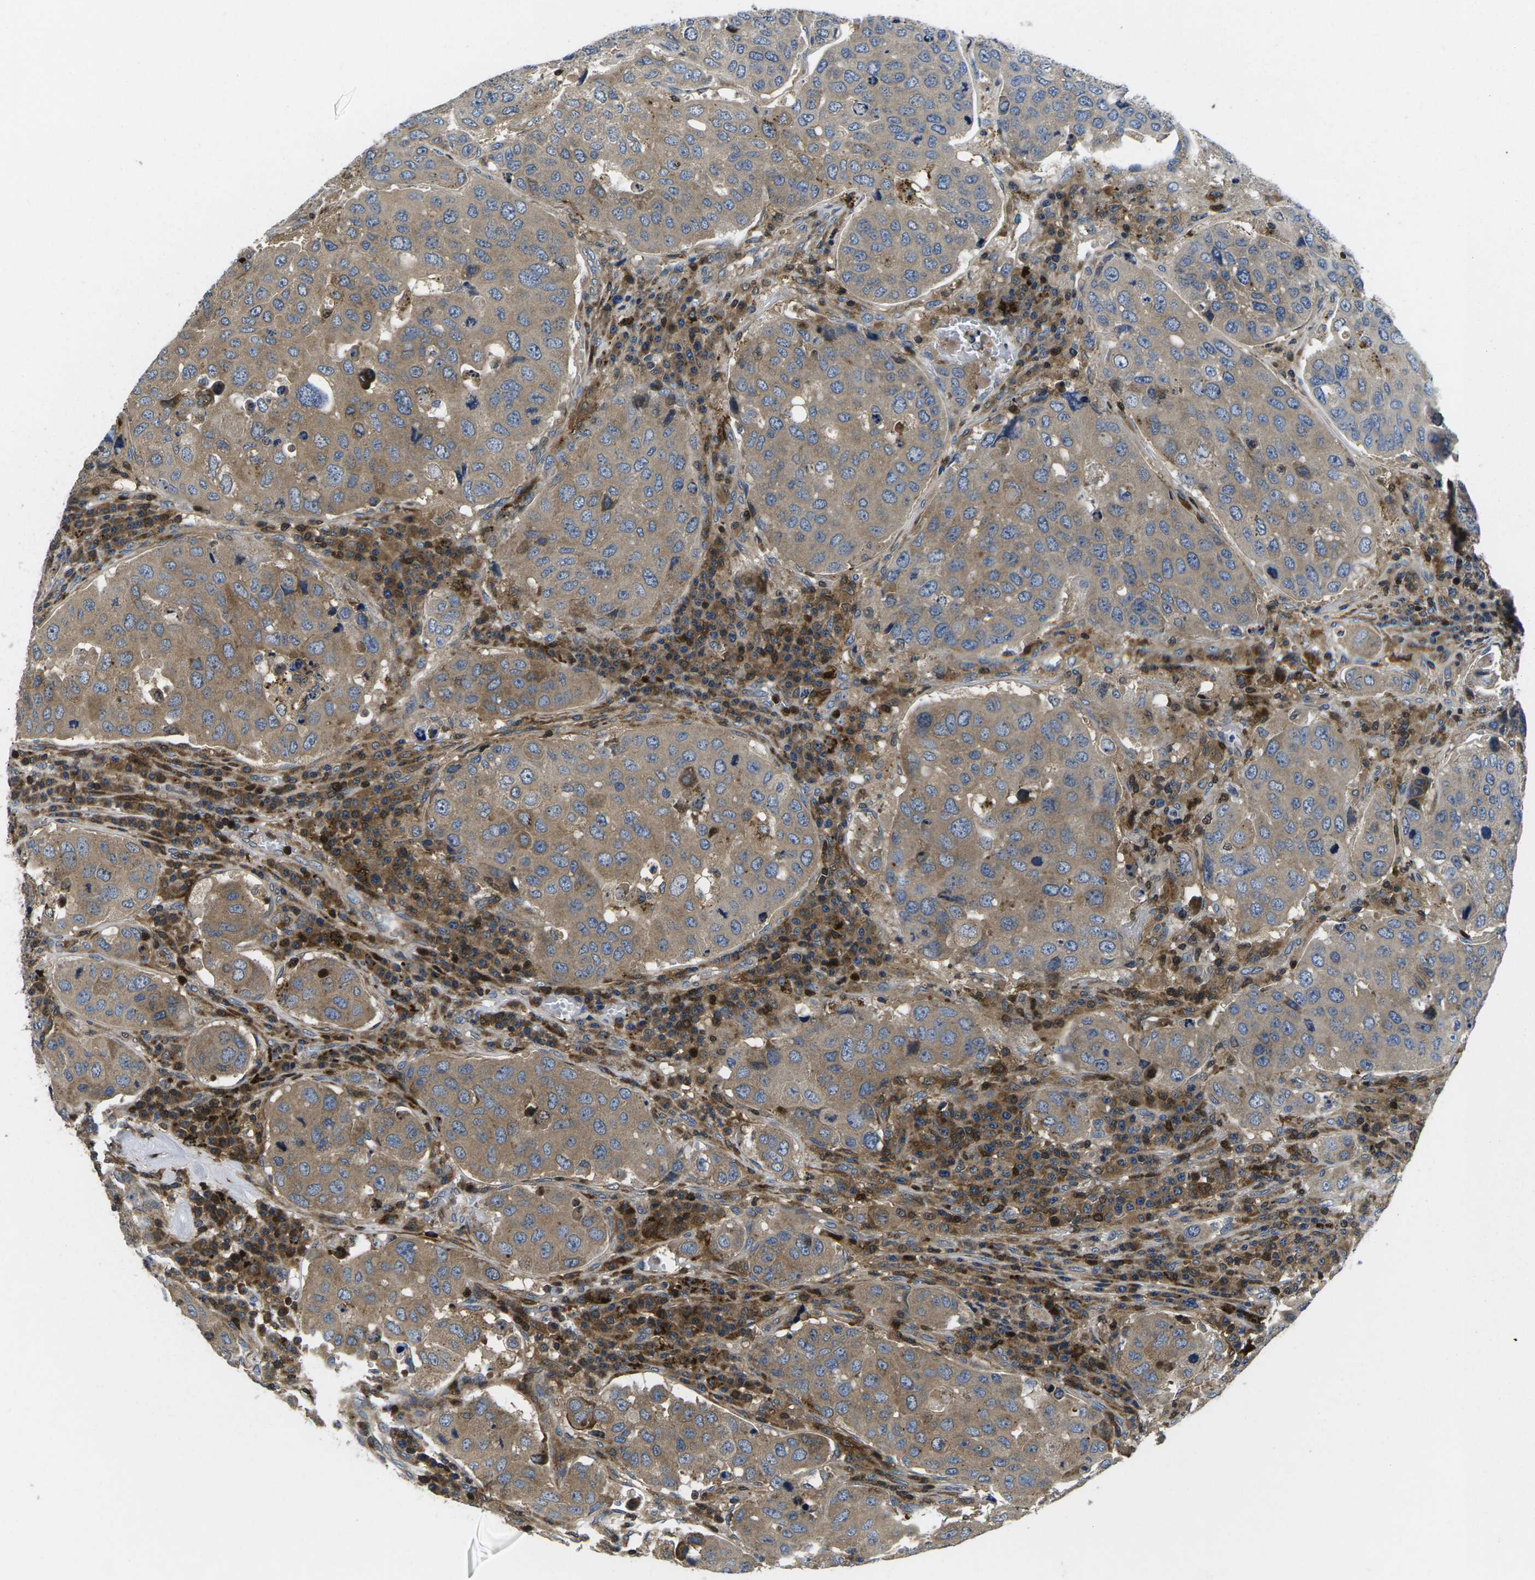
{"staining": {"intensity": "weak", "quantity": ">75%", "location": "cytoplasmic/membranous"}, "tissue": "urothelial cancer", "cell_type": "Tumor cells", "image_type": "cancer", "snomed": [{"axis": "morphology", "description": "Urothelial carcinoma, High grade"}, {"axis": "topography", "description": "Lymph node"}, {"axis": "topography", "description": "Urinary bladder"}], "caption": "Tumor cells show low levels of weak cytoplasmic/membranous staining in about >75% of cells in human high-grade urothelial carcinoma.", "gene": "PLCE1", "patient": {"sex": "male", "age": 51}}